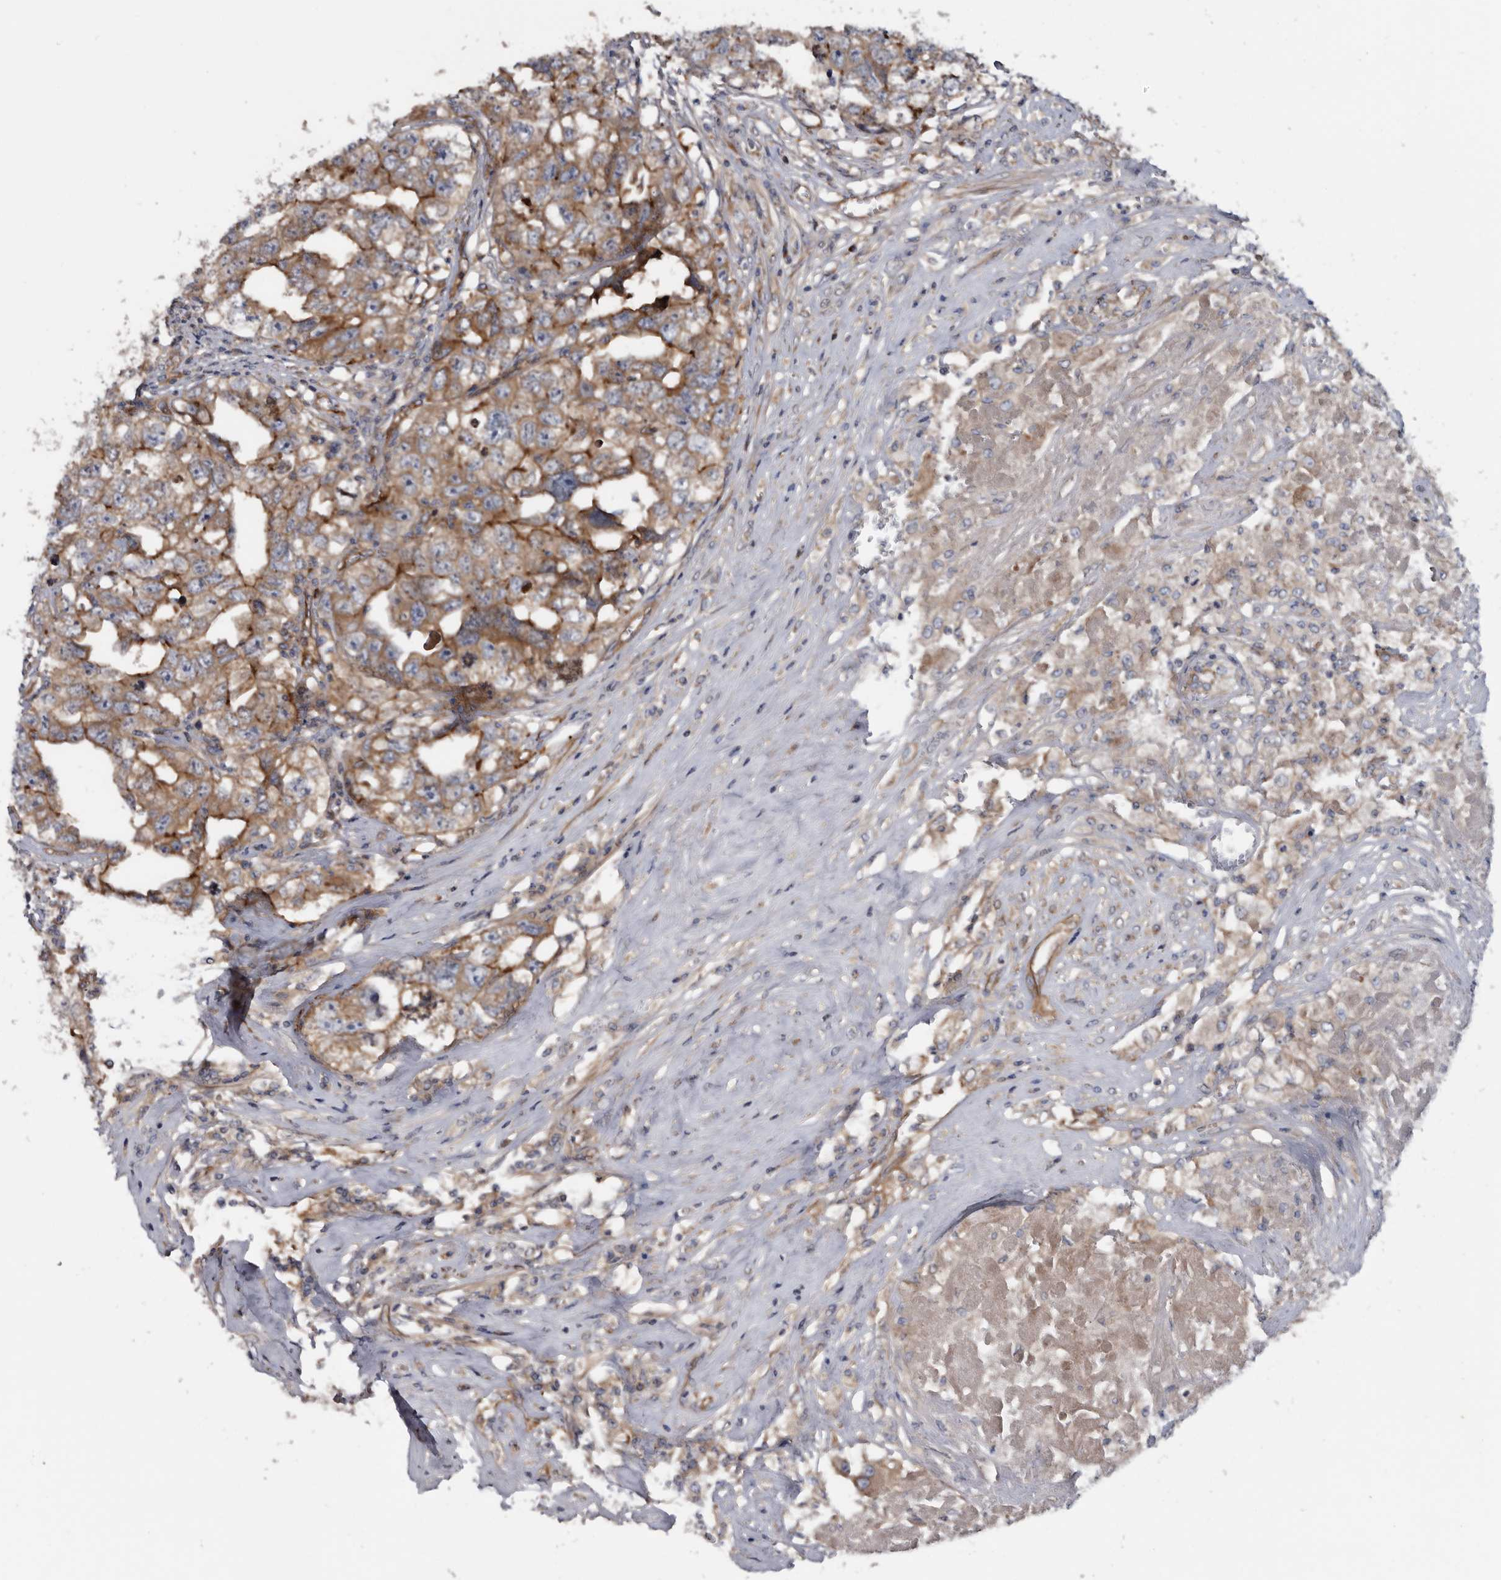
{"staining": {"intensity": "moderate", "quantity": "25%-75%", "location": "cytoplasmic/membranous"}, "tissue": "testis cancer", "cell_type": "Tumor cells", "image_type": "cancer", "snomed": [{"axis": "morphology", "description": "Seminoma, NOS"}, {"axis": "morphology", "description": "Carcinoma, Embryonal, NOS"}, {"axis": "topography", "description": "Testis"}], "caption": "Immunohistochemistry (IHC) photomicrograph of testis embryonal carcinoma stained for a protein (brown), which reveals medium levels of moderate cytoplasmic/membranous staining in approximately 25%-75% of tumor cells.", "gene": "TSPAN17", "patient": {"sex": "male", "age": 43}}